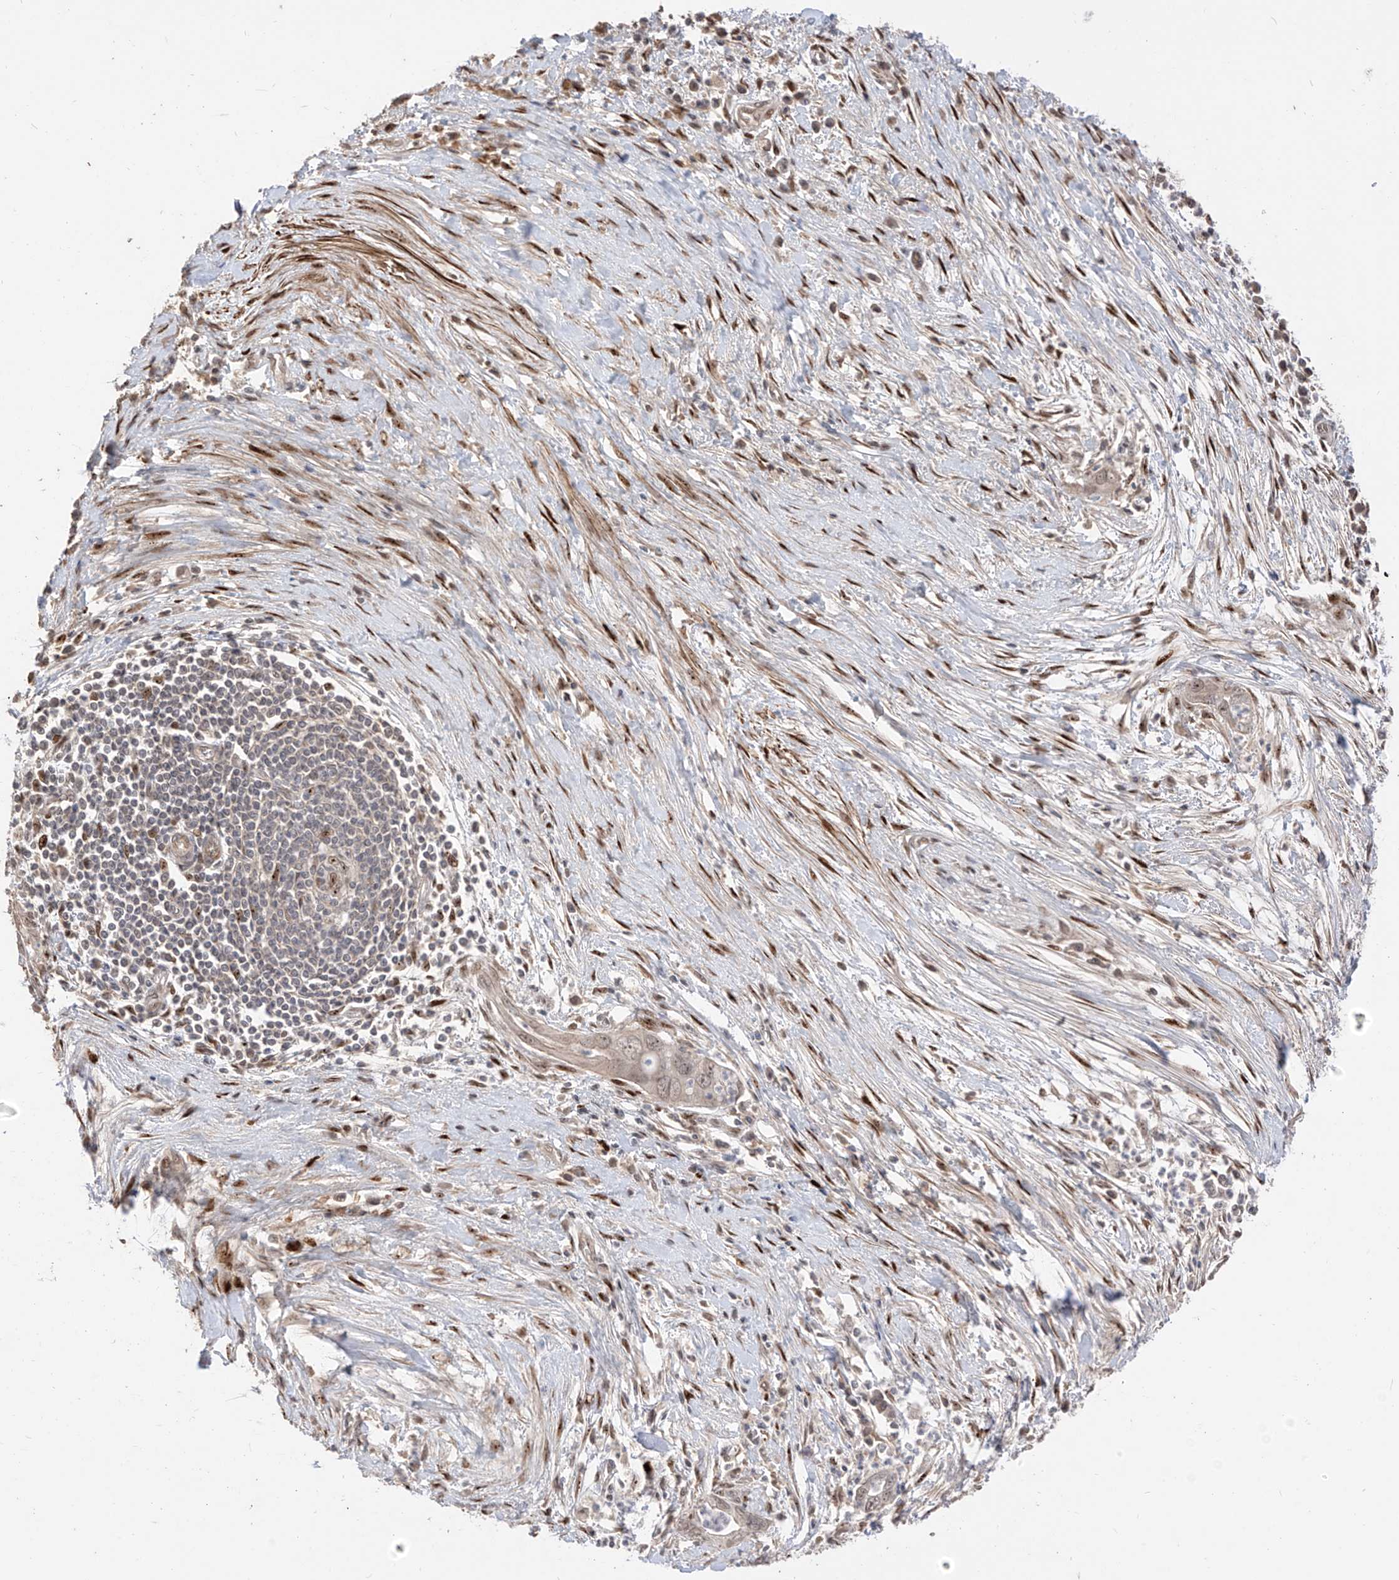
{"staining": {"intensity": "weak", "quantity": ">75%", "location": "nuclear"}, "tissue": "pancreatic cancer", "cell_type": "Tumor cells", "image_type": "cancer", "snomed": [{"axis": "morphology", "description": "Adenocarcinoma, NOS"}, {"axis": "topography", "description": "Pancreas"}], "caption": "About >75% of tumor cells in pancreatic adenocarcinoma exhibit weak nuclear protein staining as visualized by brown immunohistochemical staining.", "gene": "LATS1", "patient": {"sex": "male", "age": 75}}